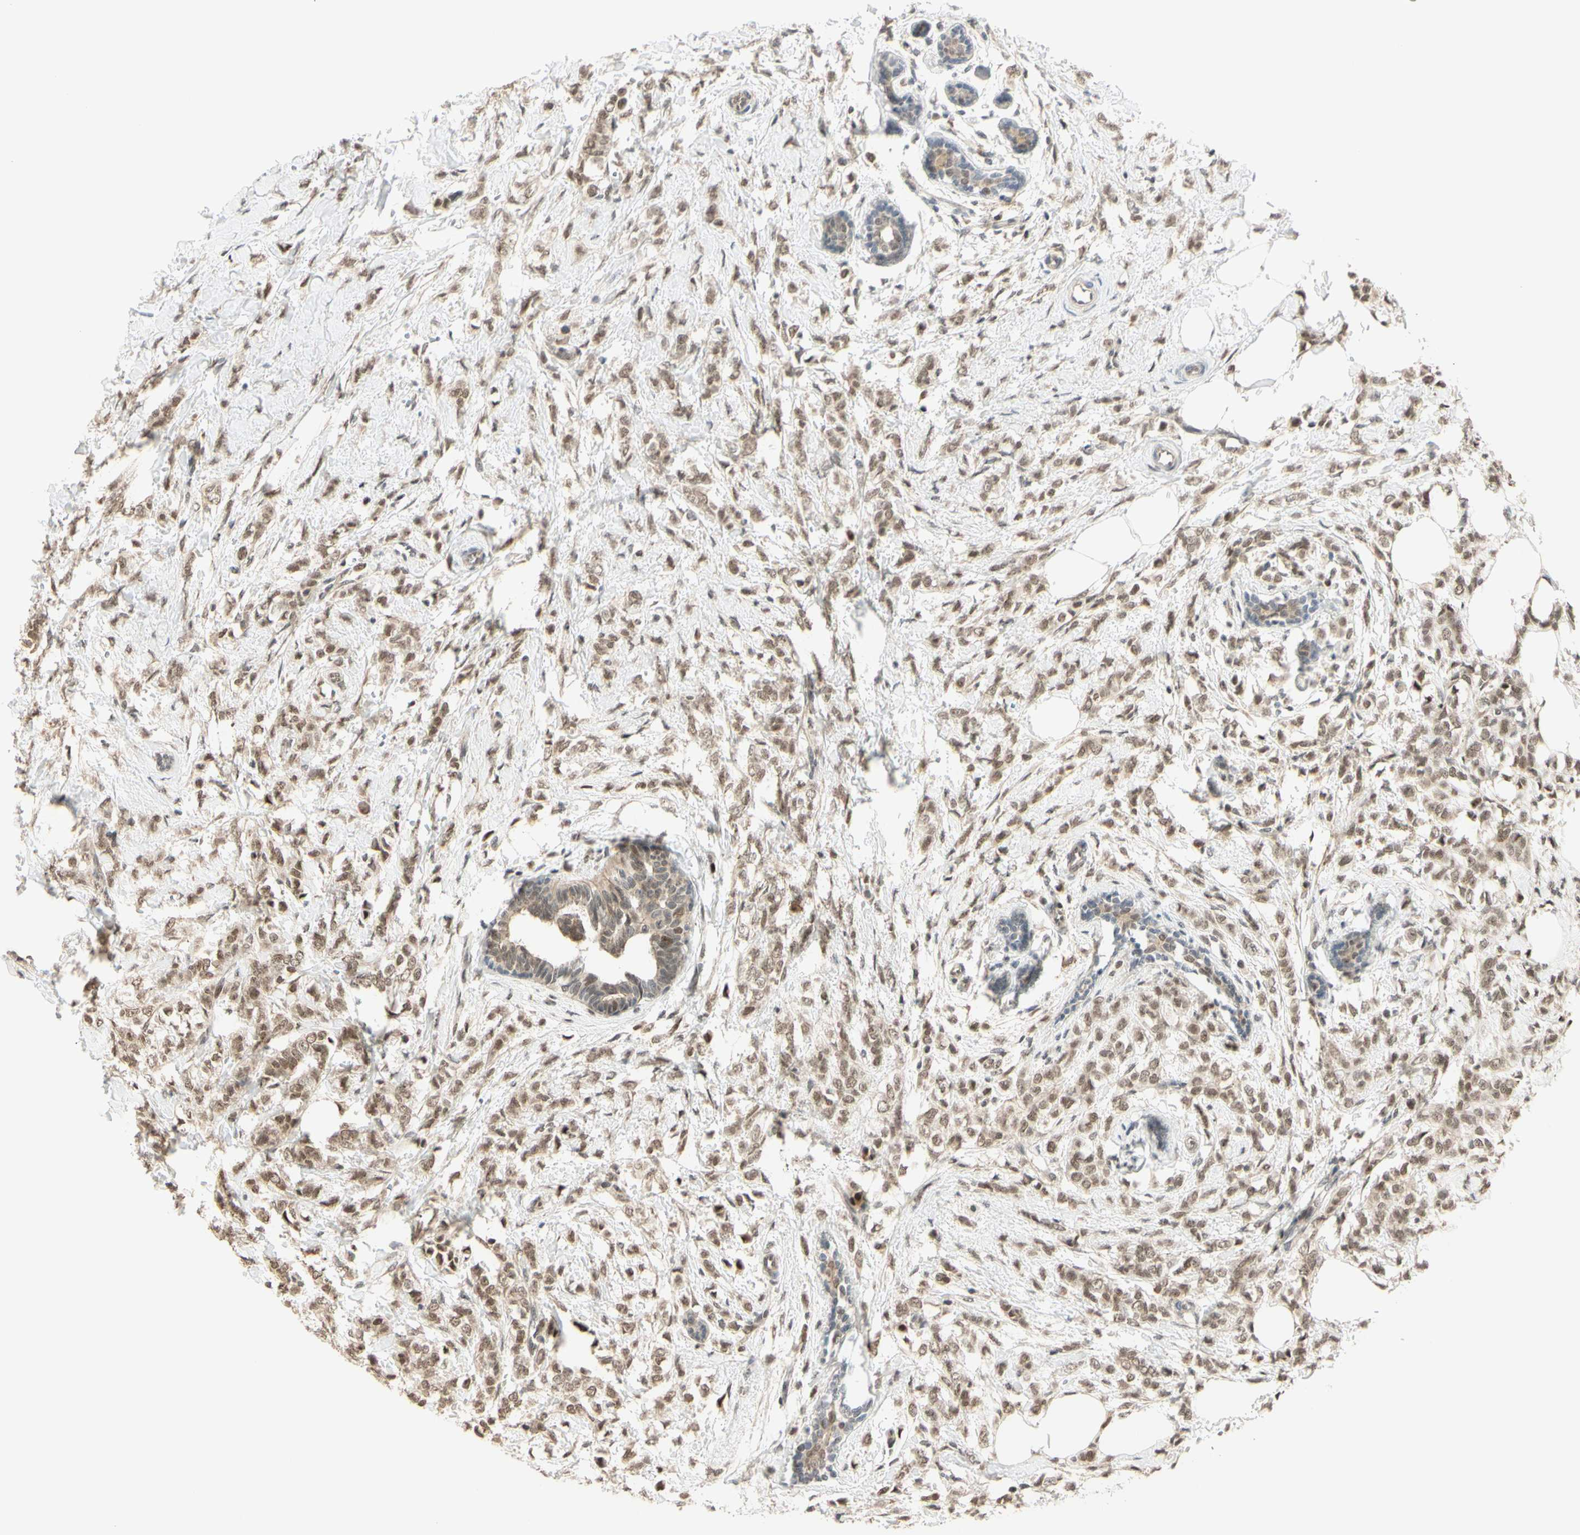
{"staining": {"intensity": "moderate", "quantity": ">75%", "location": "cytoplasmic/membranous,nuclear"}, "tissue": "breast cancer", "cell_type": "Tumor cells", "image_type": "cancer", "snomed": [{"axis": "morphology", "description": "Lobular carcinoma, in situ"}, {"axis": "morphology", "description": "Lobular carcinoma"}, {"axis": "topography", "description": "Breast"}], "caption": "Breast lobular carcinoma stained for a protein exhibits moderate cytoplasmic/membranous and nuclear positivity in tumor cells.", "gene": "BRMS1", "patient": {"sex": "female", "age": 41}}